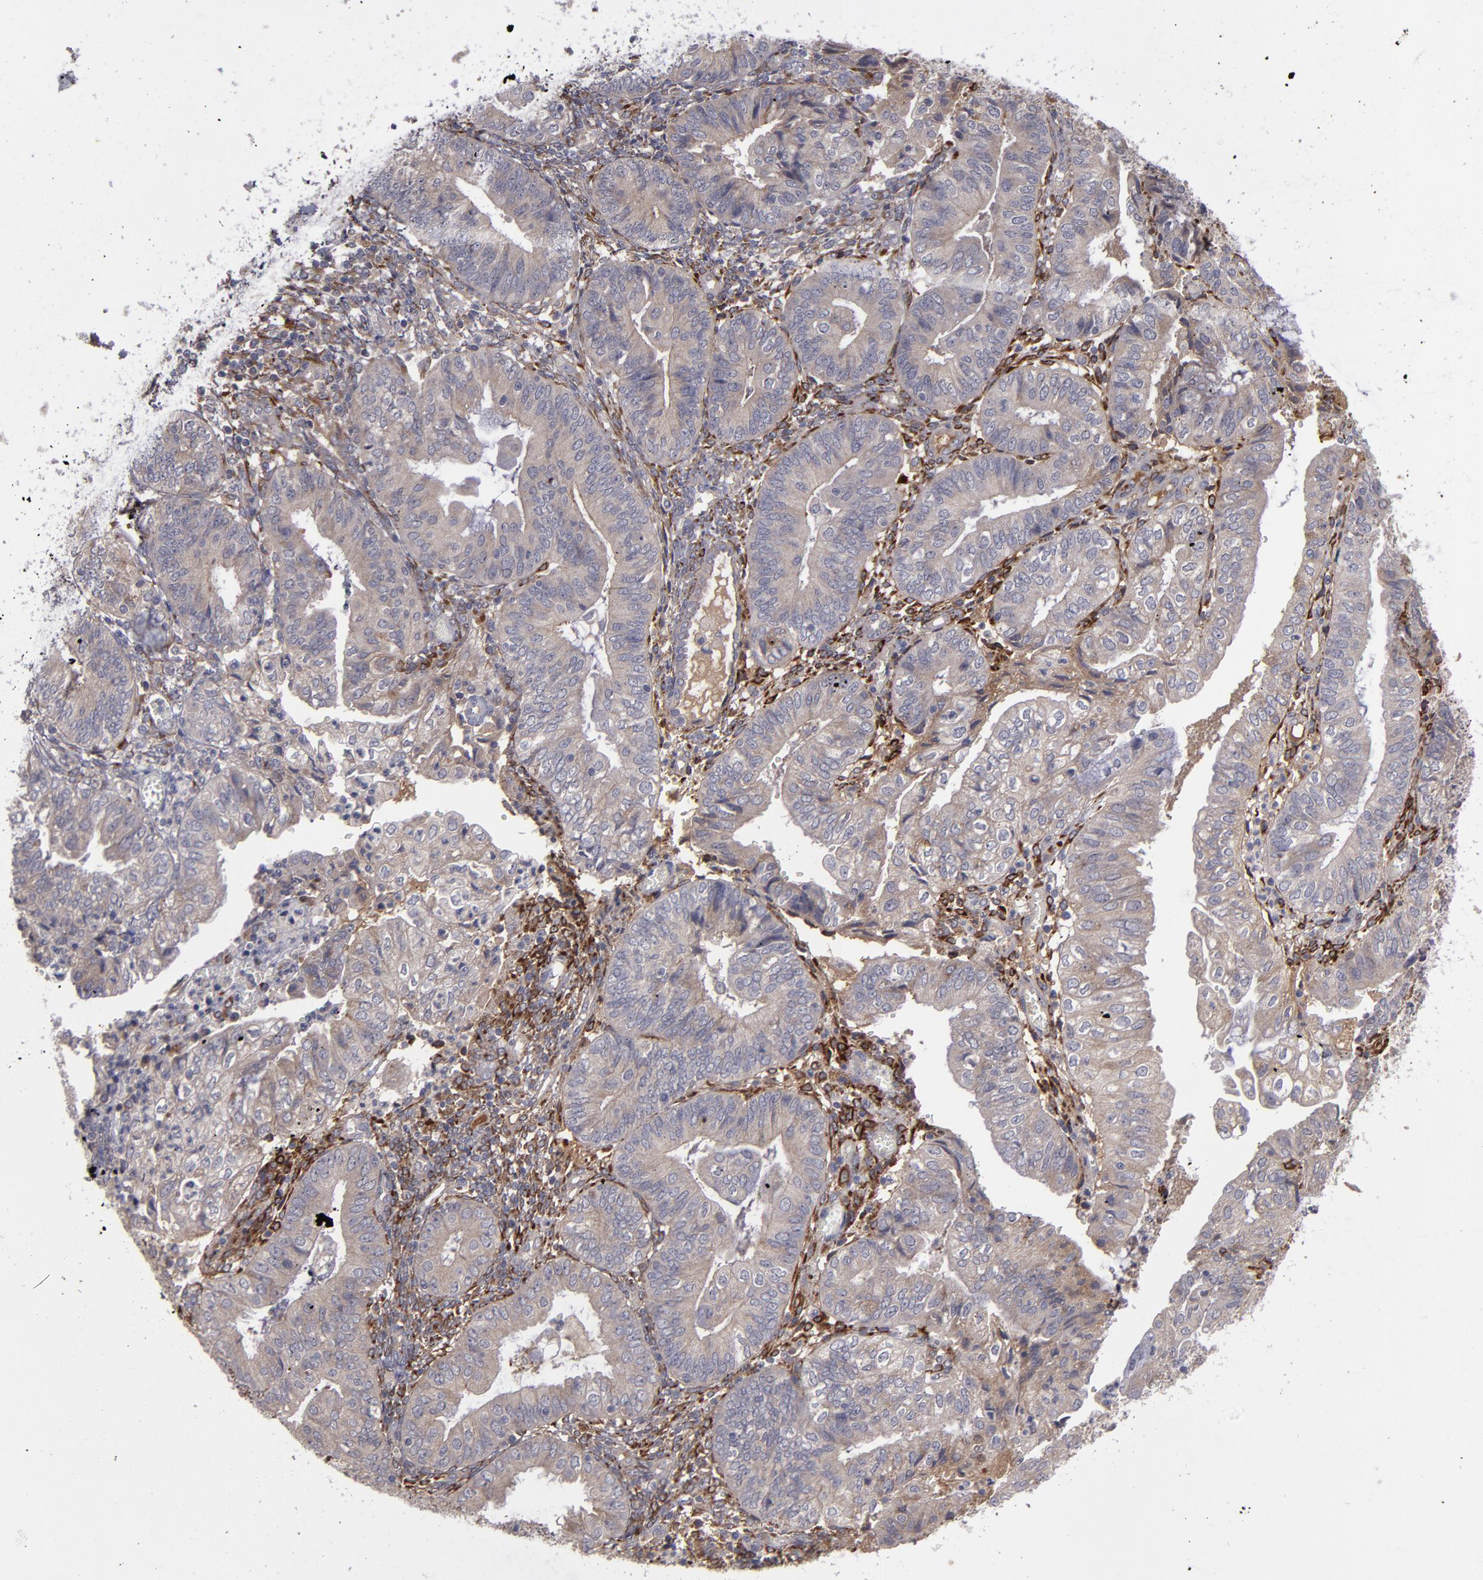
{"staining": {"intensity": "weak", "quantity": ">75%", "location": "cytoplasmic/membranous"}, "tissue": "endometrial cancer", "cell_type": "Tumor cells", "image_type": "cancer", "snomed": [{"axis": "morphology", "description": "Adenocarcinoma, NOS"}, {"axis": "topography", "description": "Endometrium"}], "caption": "Approximately >75% of tumor cells in endometrial cancer reveal weak cytoplasmic/membranous protein staining as visualized by brown immunohistochemical staining.", "gene": "MMP11", "patient": {"sex": "female", "age": 55}}